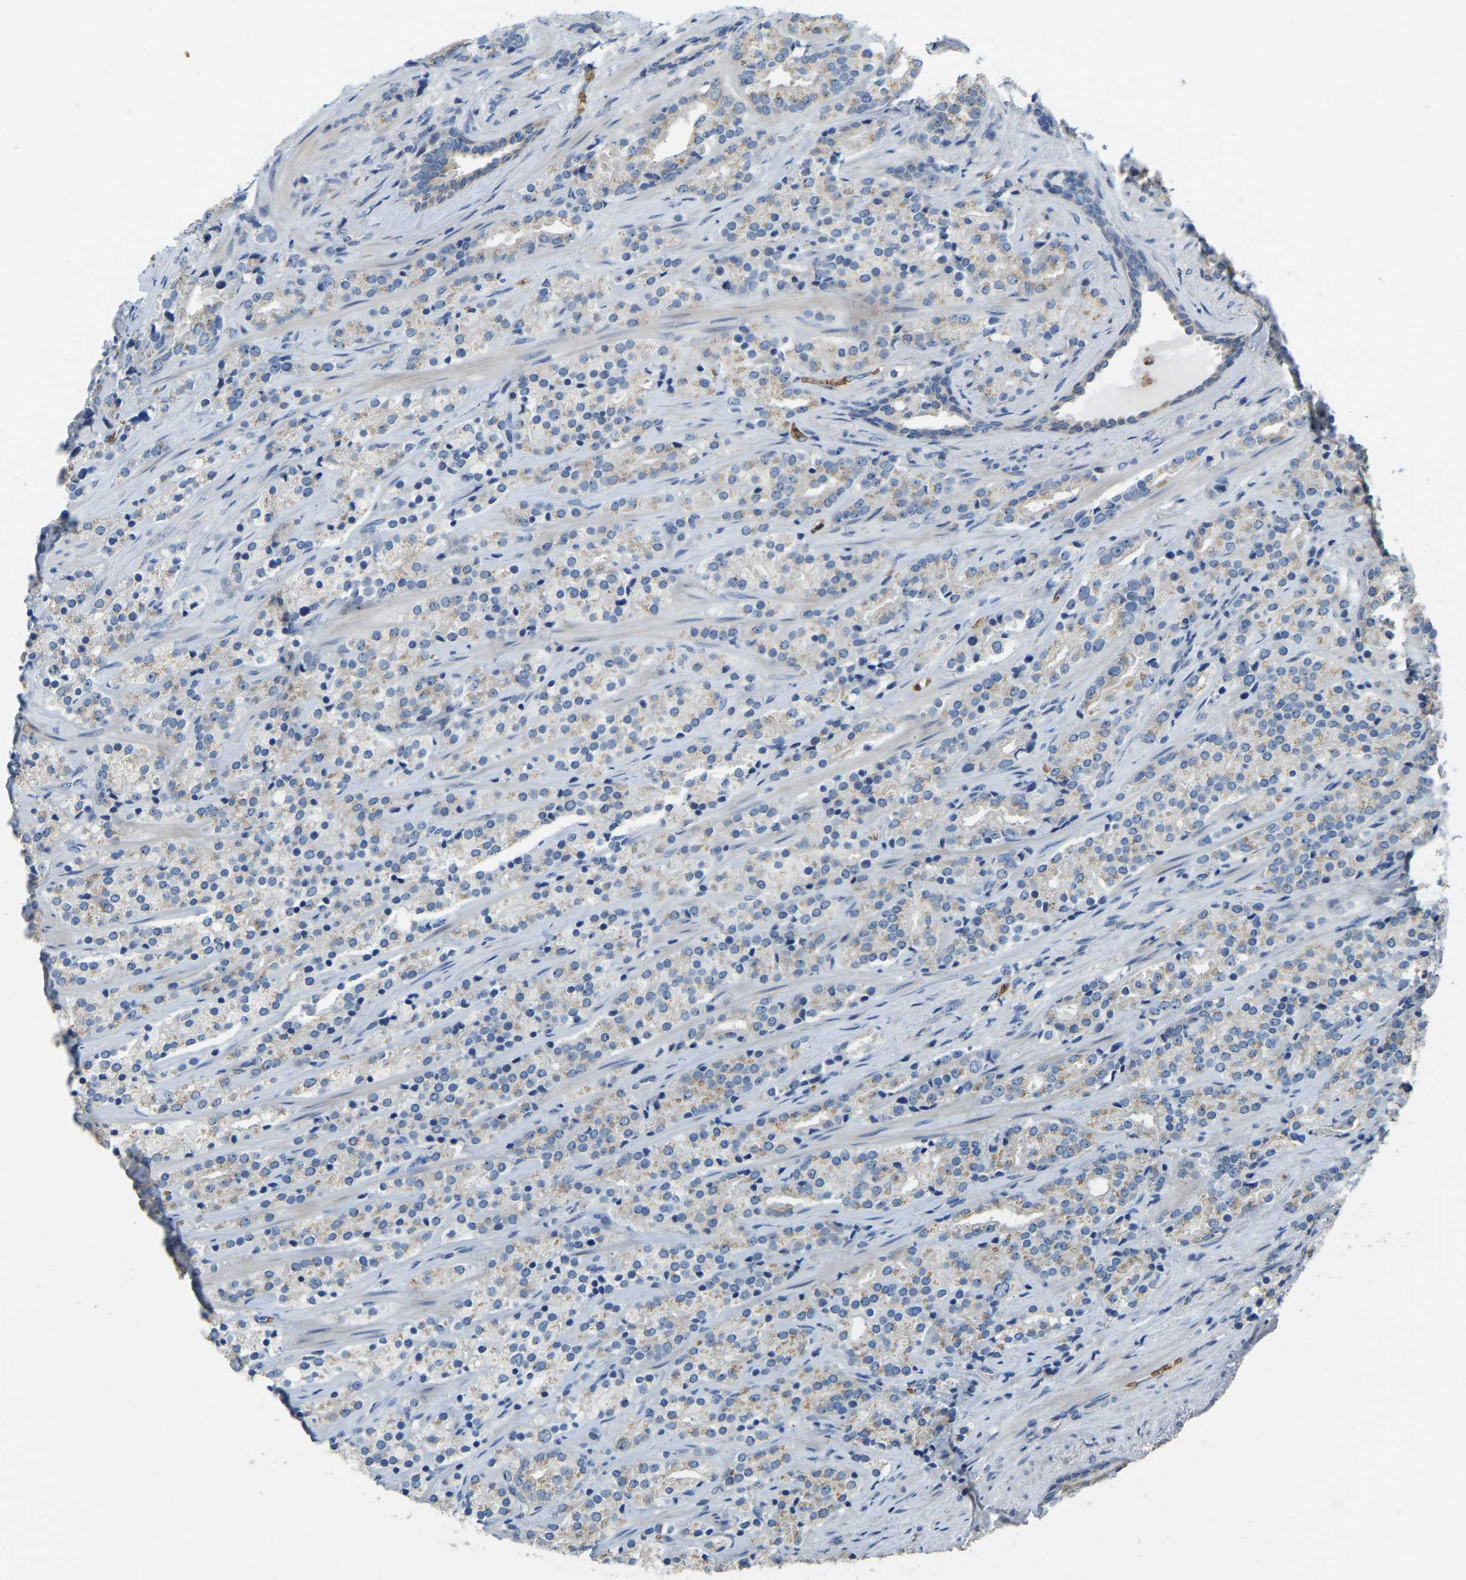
{"staining": {"intensity": "weak", "quantity": "25%-75%", "location": "cytoplasmic/membranous"}, "tissue": "prostate cancer", "cell_type": "Tumor cells", "image_type": "cancer", "snomed": [{"axis": "morphology", "description": "Adenocarcinoma, High grade"}, {"axis": "topography", "description": "Prostate"}], "caption": "Prostate cancer tissue shows weak cytoplasmic/membranous staining in about 25%-75% of tumor cells Using DAB (brown) and hematoxylin (blue) stains, captured at high magnification using brightfield microscopy.", "gene": "CFAP298", "patient": {"sex": "male", "age": 71}}